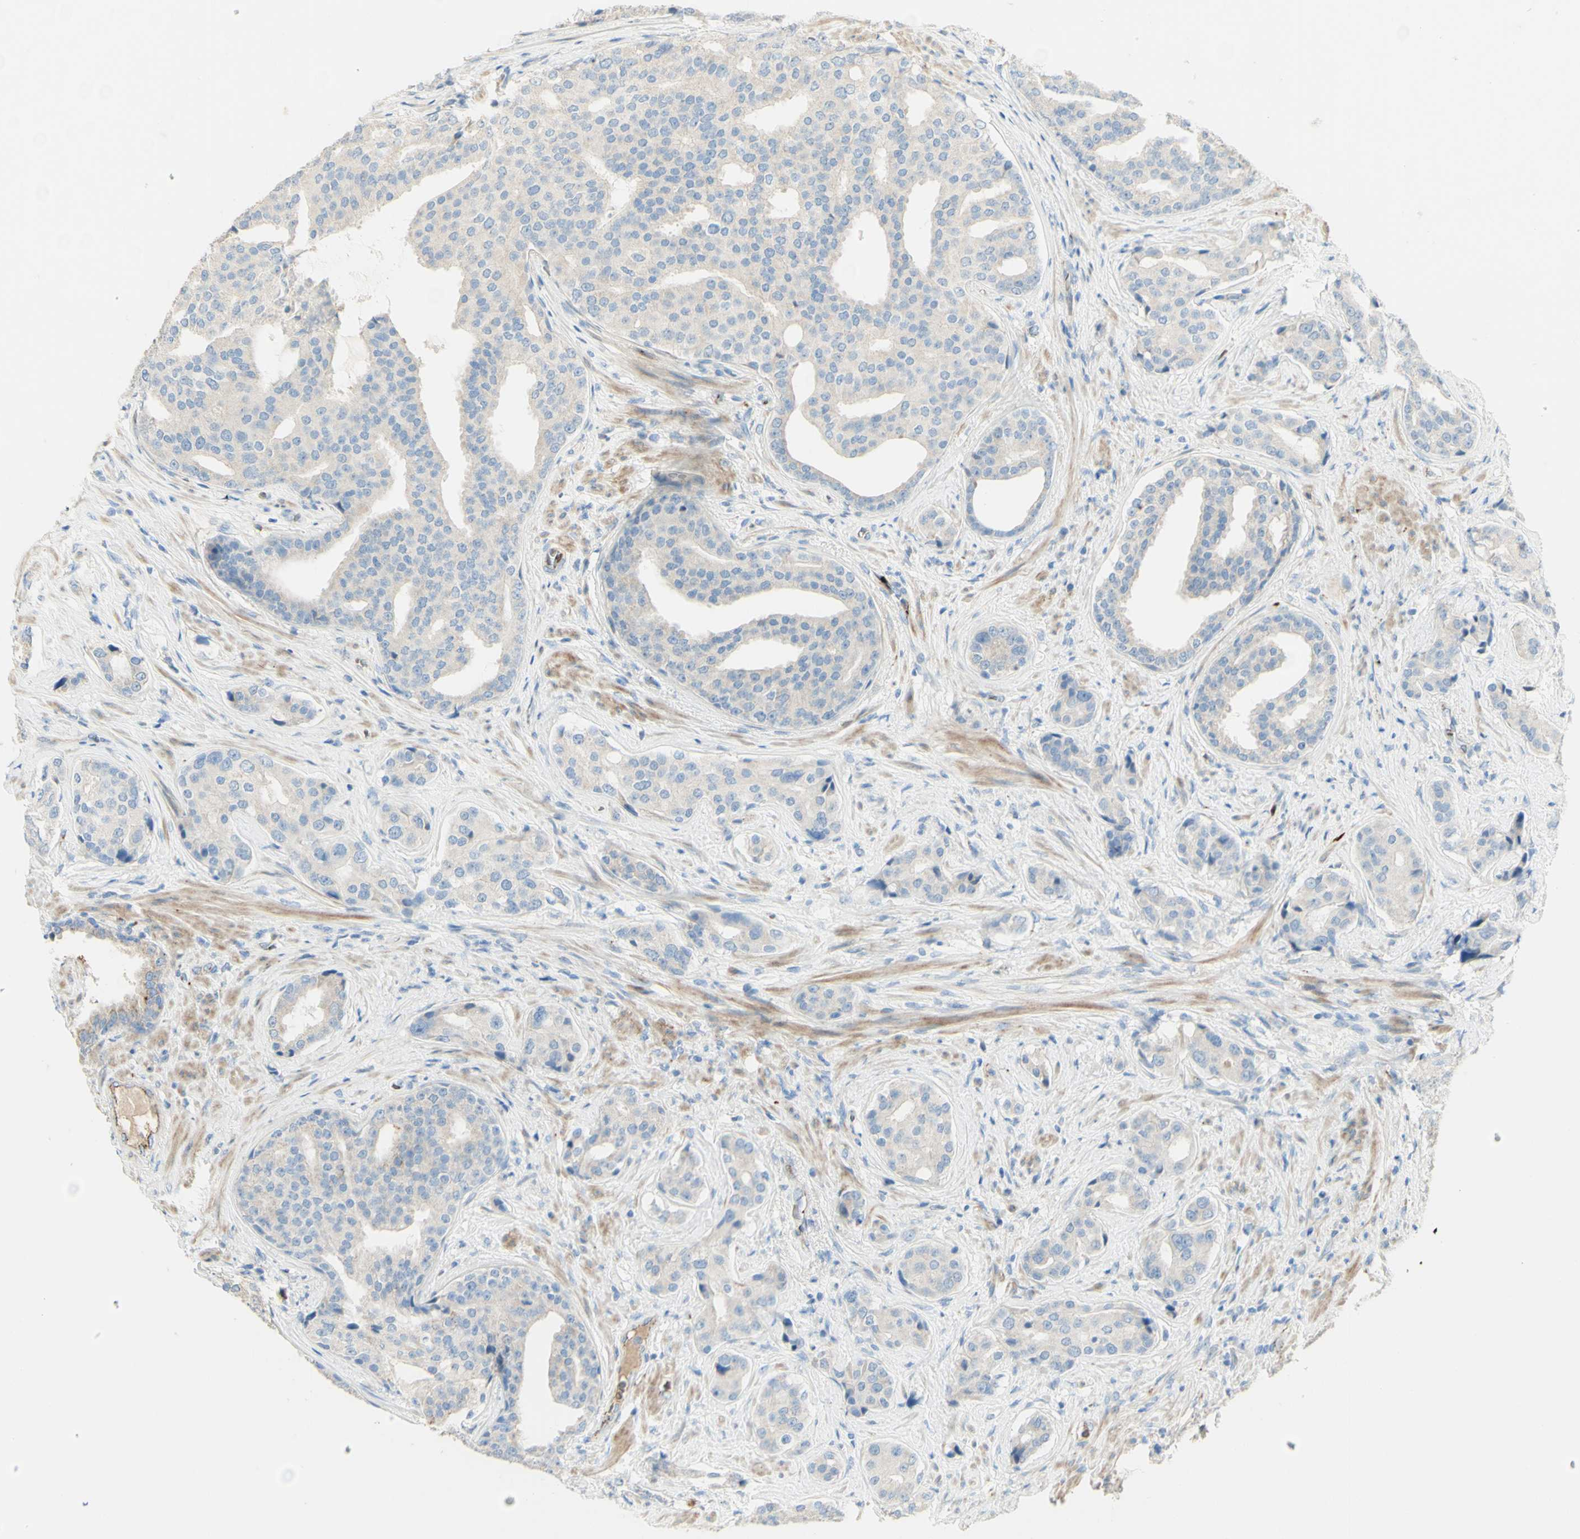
{"staining": {"intensity": "weak", "quantity": "<25%", "location": "cytoplasmic/membranous"}, "tissue": "prostate cancer", "cell_type": "Tumor cells", "image_type": "cancer", "snomed": [{"axis": "morphology", "description": "Adenocarcinoma, High grade"}, {"axis": "topography", "description": "Prostate"}], "caption": "DAB (3,3'-diaminobenzidine) immunohistochemical staining of prostate cancer reveals no significant expression in tumor cells.", "gene": "GAN", "patient": {"sex": "male", "age": 71}}